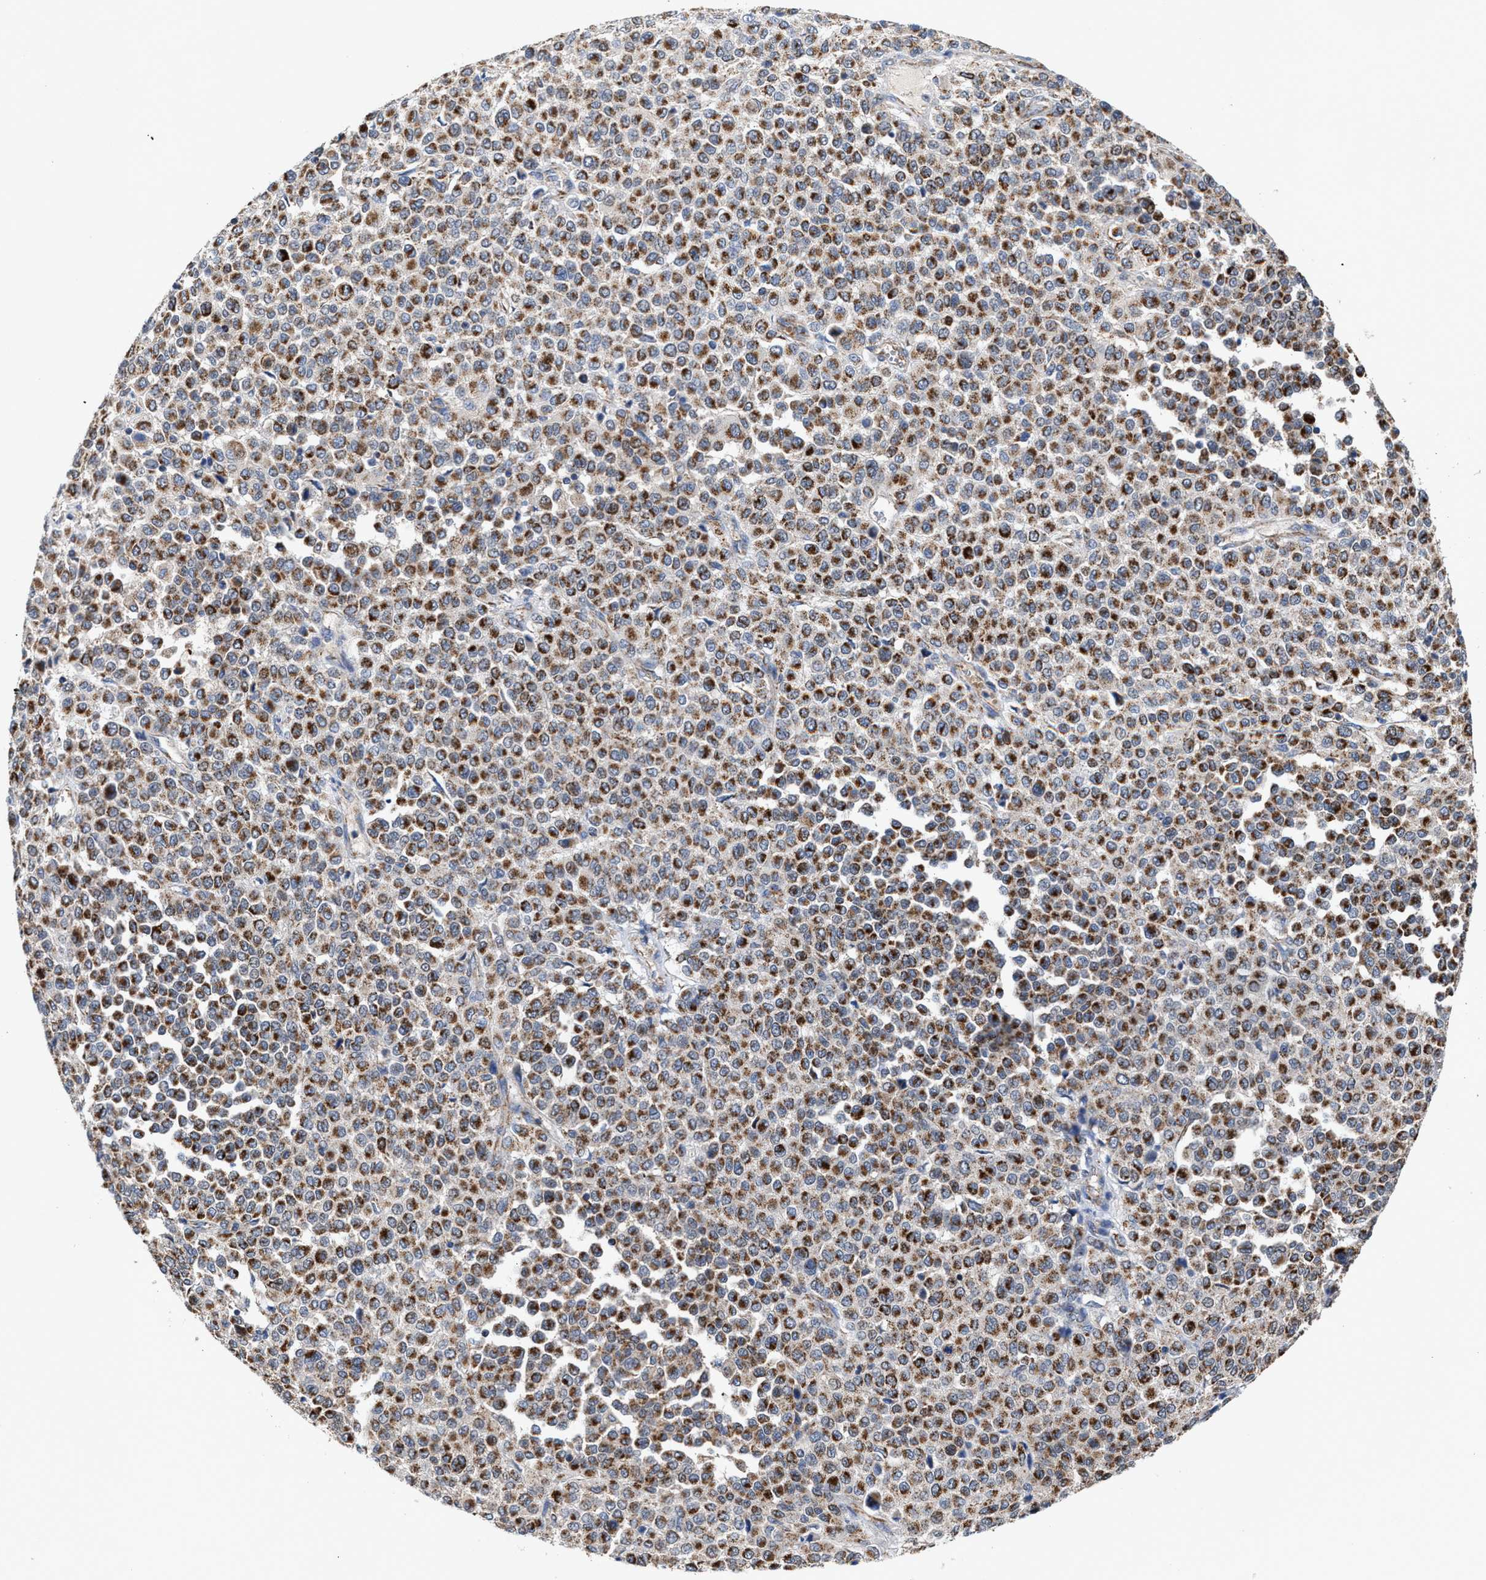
{"staining": {"intensity": "moderate", "quantity": ">75%", "location": "cytoplasmic/membranous"}, "tissue": "melanoma", "cell_type": "Tumor cells", "image_type": "cancer", "snomed": [{"axis": "morphology", "description": "Malignant melanoma, Metastatic site"}, {"axis": "topography", "description": "Pancreas"}], "caption": "This histopathology image demonstrates IHC staining of human malignant melanoma (metastatic site), with medium moderate cytoplasmic/membranous positivity in about >75% of tumor cells.", "gene": "MECR", "patient": {"sex": "female", "age": 30}}